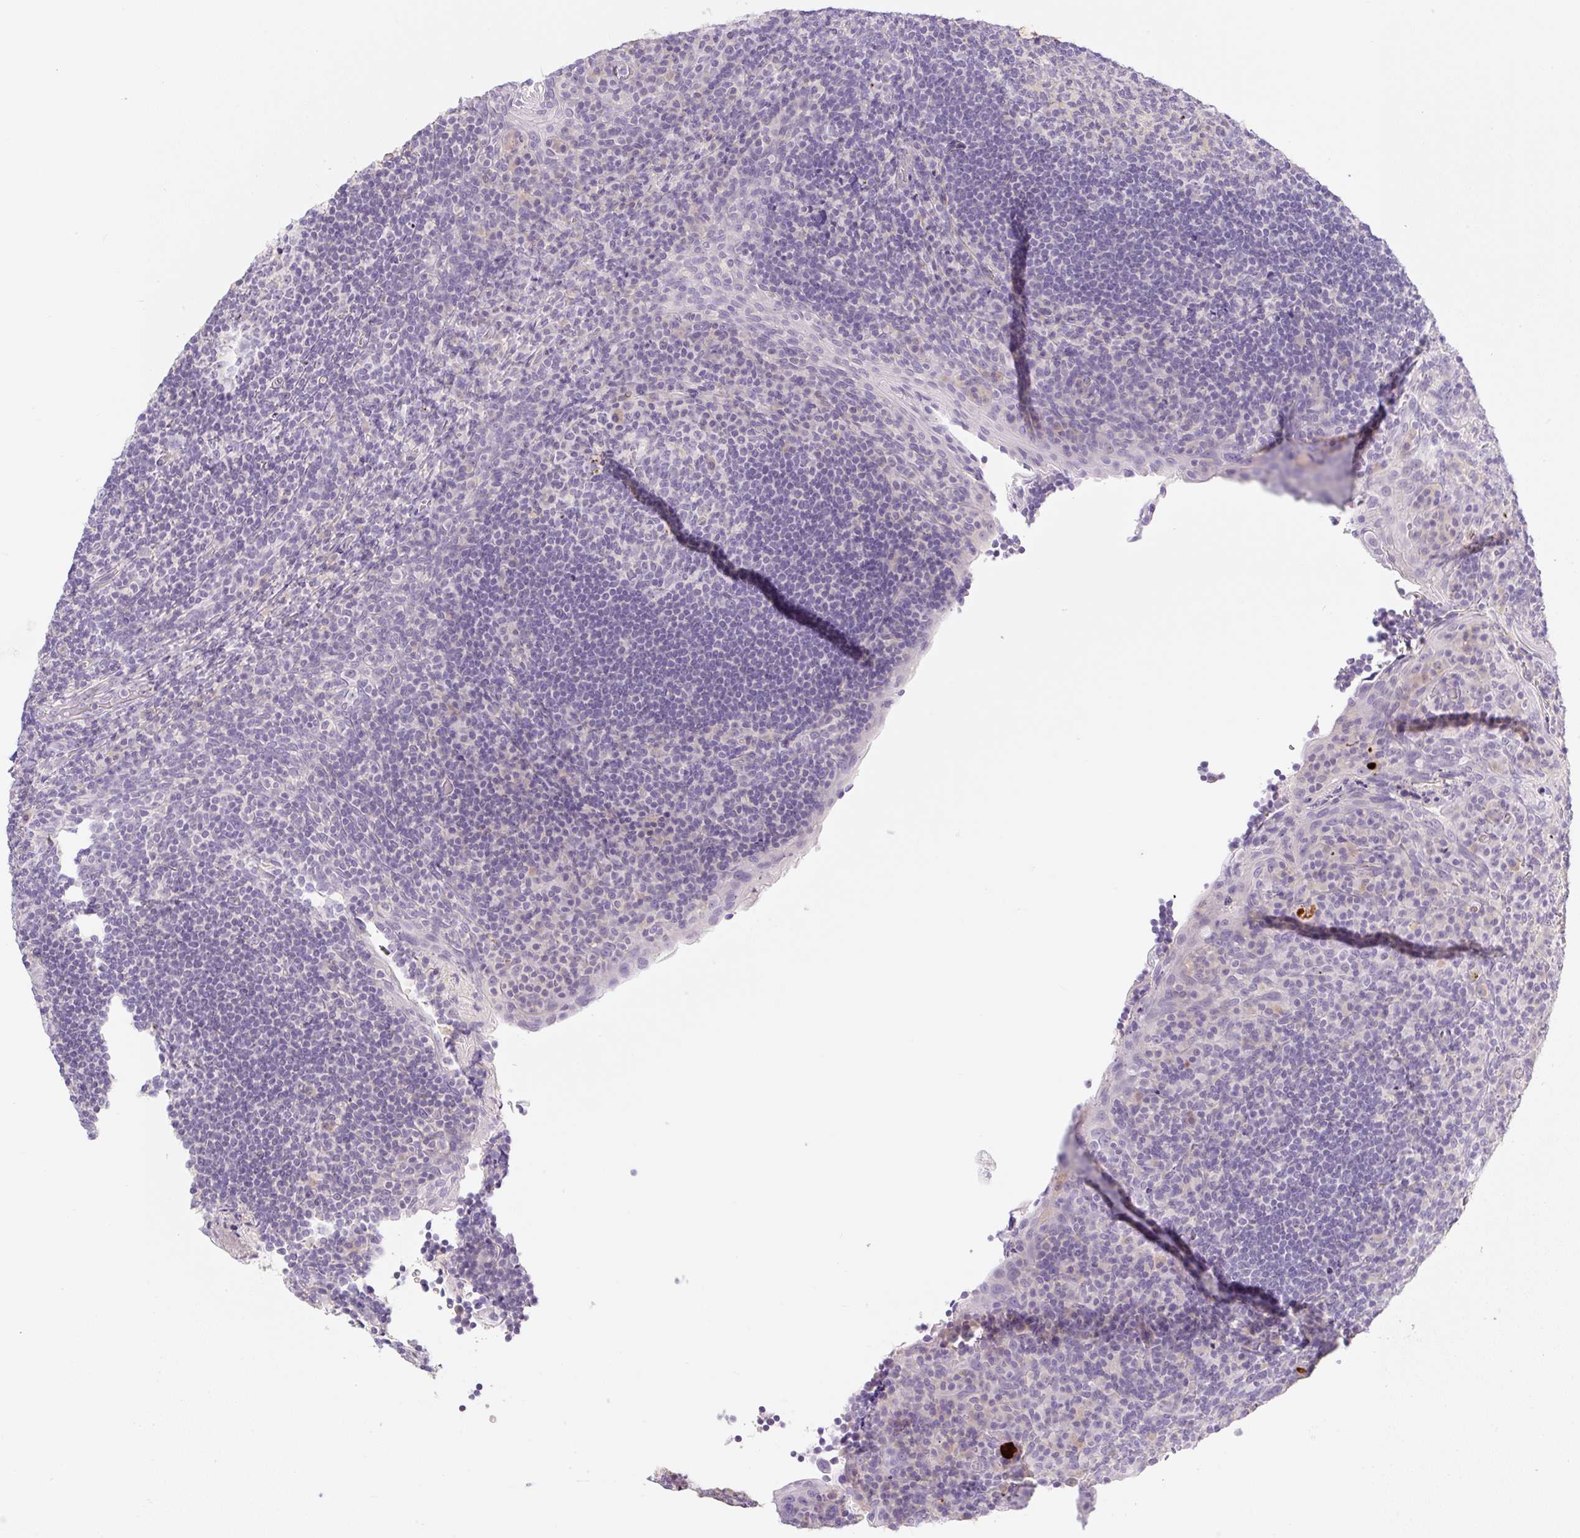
{"staining": {"intensity": "negative", "quantity": "none", "location": "none"}, "tissue": "tonsil", "cell_type": "Germinal center cells", "image_type": "normal", "snomed": [{"axis": "morphology", "description": "Normal tissue, NOS"}, {"axis": "topography", "description": "Tonsil"}], "caption": "Immunohistochemistry histopathology image of unremarkable tonsil: tonsil stained with DAB (3,3'-diaminobenzidine) demonstrates no significant protein staining in germinal center cells. (DAB (3,3'-diaminobenzidine) immunohistochemistry (IHC), high magnification).", "gene": "MIA2", "patient": {"sex": "male", "age": 17}}